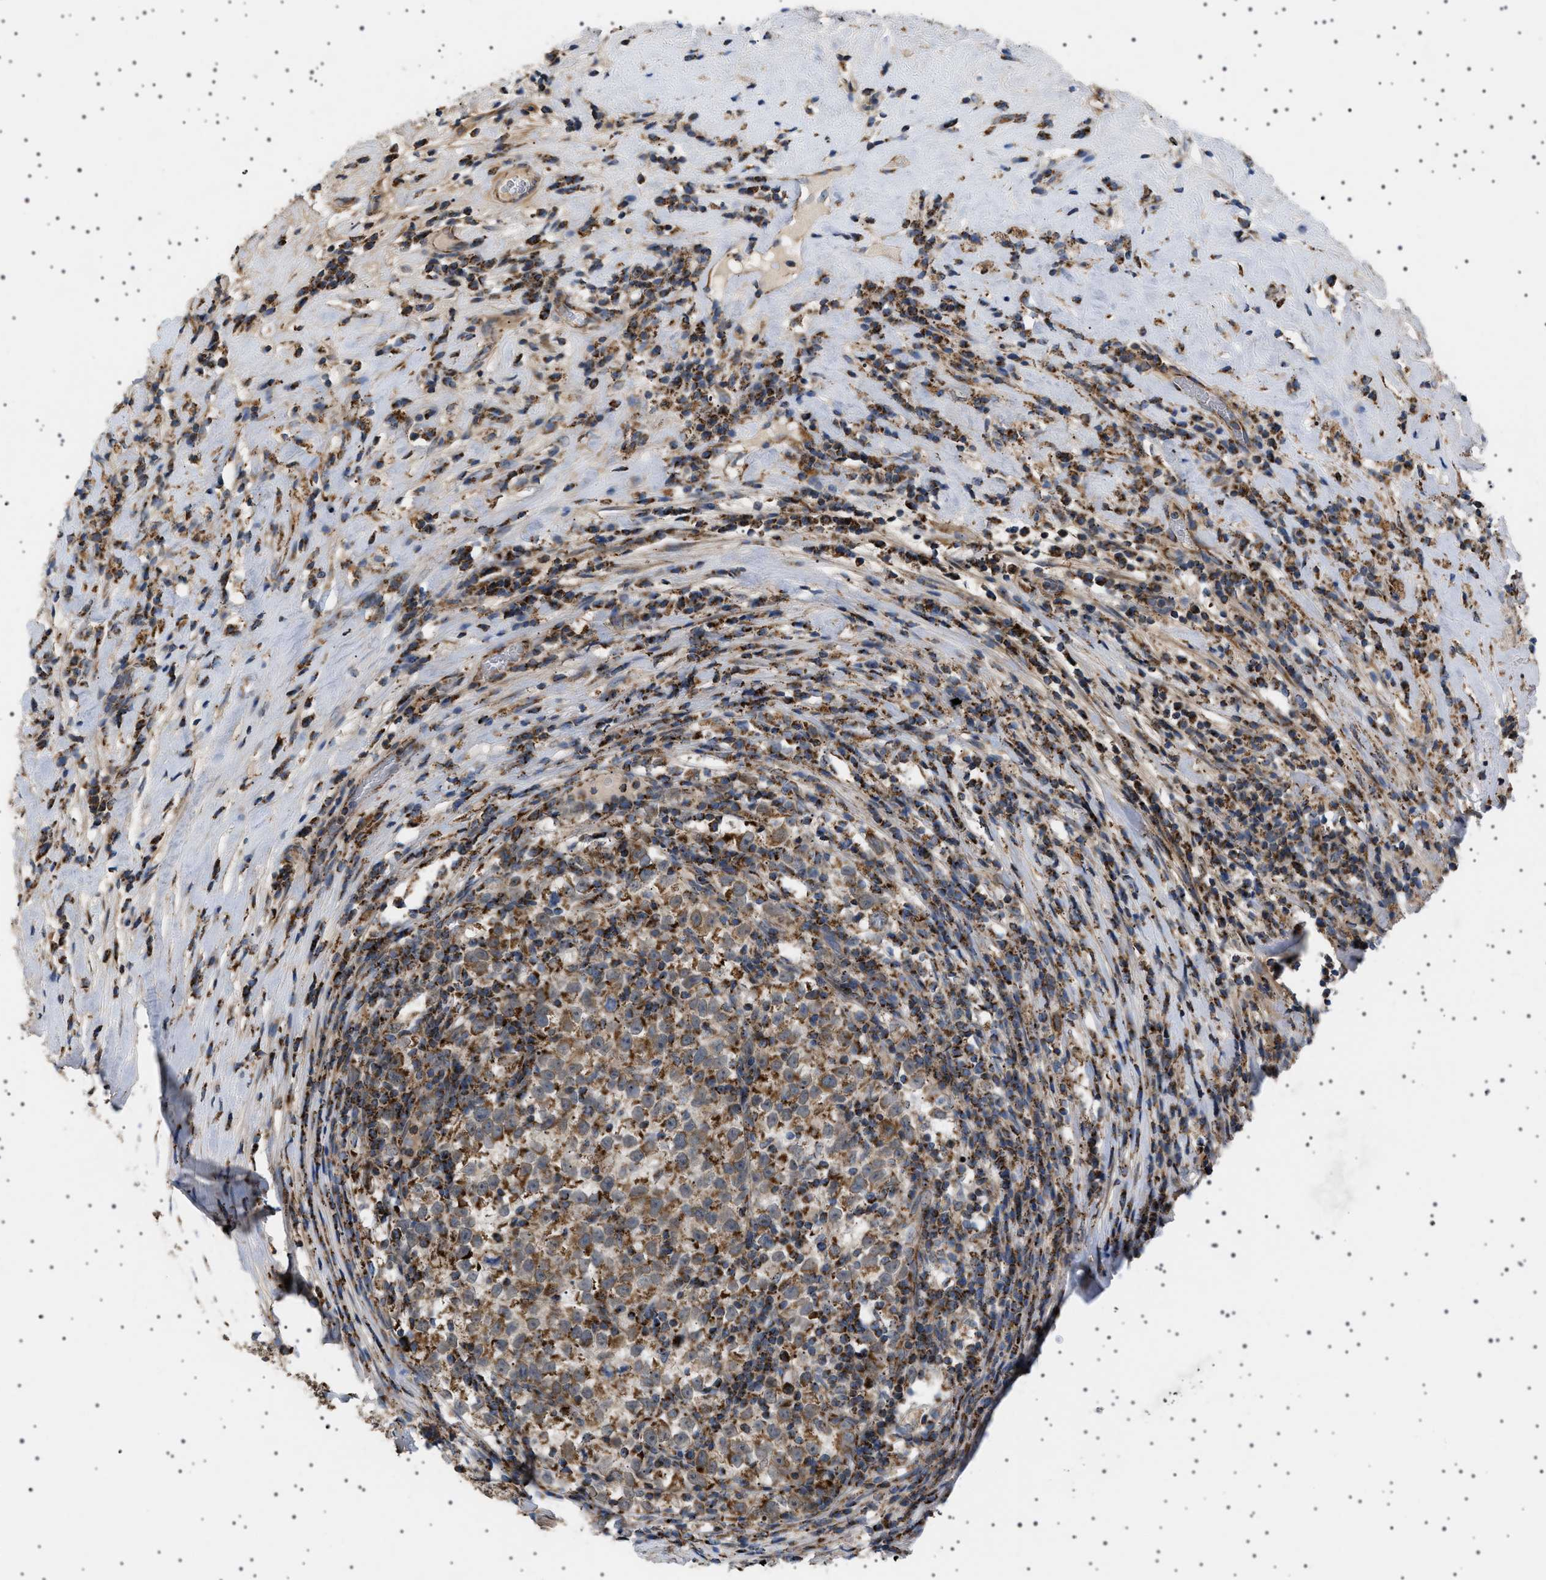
{"staining": {"intensity": "moderate", "quantity": ">75%", "location": "cytoplasmic/membranous"}, "tissue": "testis cancer", "cell_type": "Tumor cells", "image_type": "cancer", "snomed": [{"axis": "morphology", "description": "Normal tissue, NOS"}, {"axis": "morphology", "description": "Seminoma, NOS"}, {"axis": "topography", "description": "Testis"}], "caption": "Testis cancer was stained to show a protein in brown. There is medium levels of moderate cytoplasmic/membranous staining in approximately >75% of tumor cells.", "gene": "UBXN8", "patient": {"sex": "male", "age": 43}}